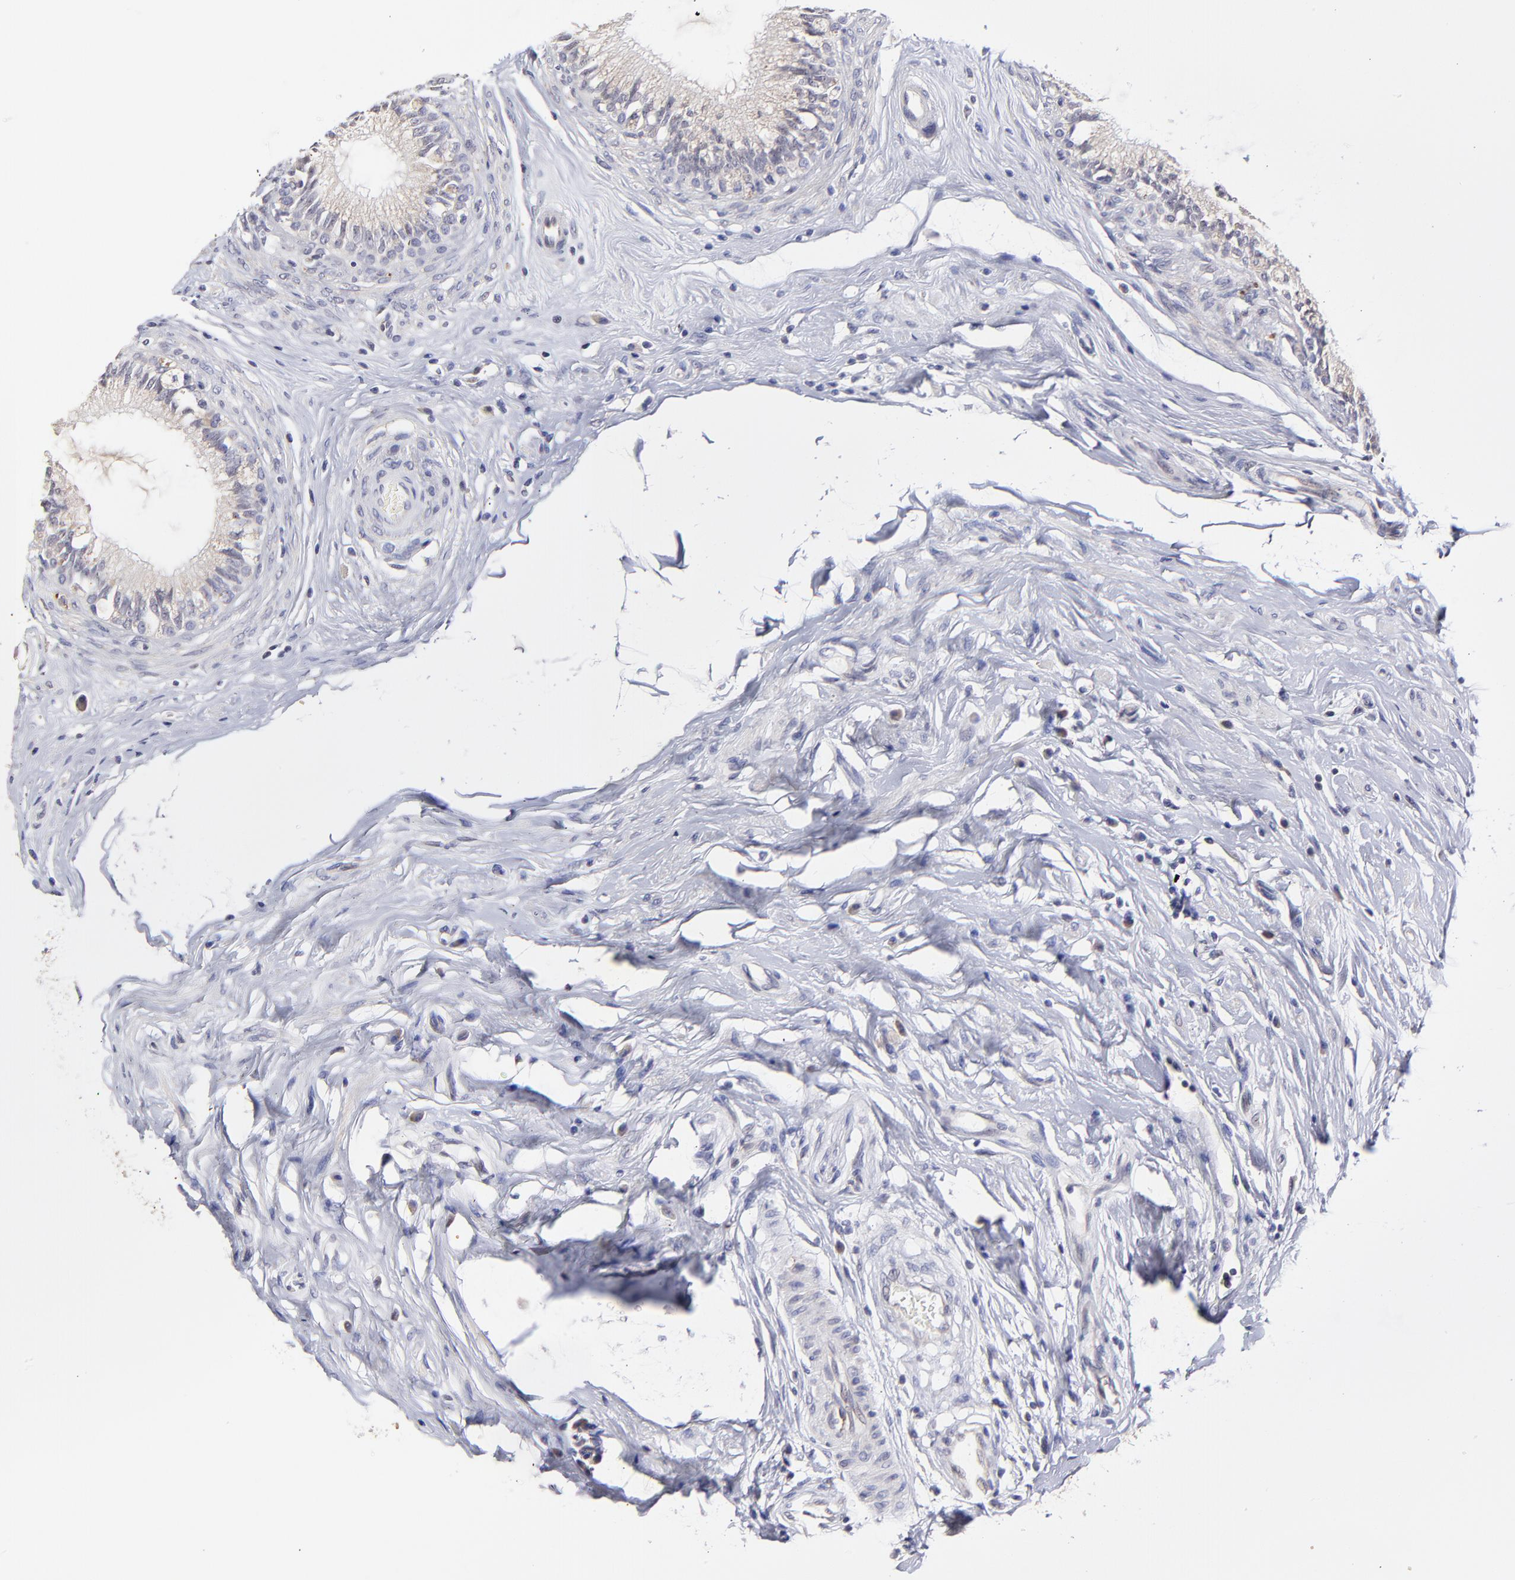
{"staining": {"intensity": "weak", "quantity": "25%-75%", "location": "cytoplasmic/membranous"}, "tissue": "epididymis", "cell_type": "Glandular cells", "image_type": "normal", "snomed": [{"axis": "morphology", "description": "Normal tissue, NOS"}, {"axis": "morphology", "description": "Inflammation, NOS"}, {"axis": "topography", "description": "Epididymis"}], "caption": "The histopathology image reveals immunohistochemical staining of unremarkable epididymis. There is weak cytoplasmic/membranous expression is appreciated in about 25%-75% of glandular cells.", "gene": "BTG2", "patient": {"sex": "male", "age": 84}}